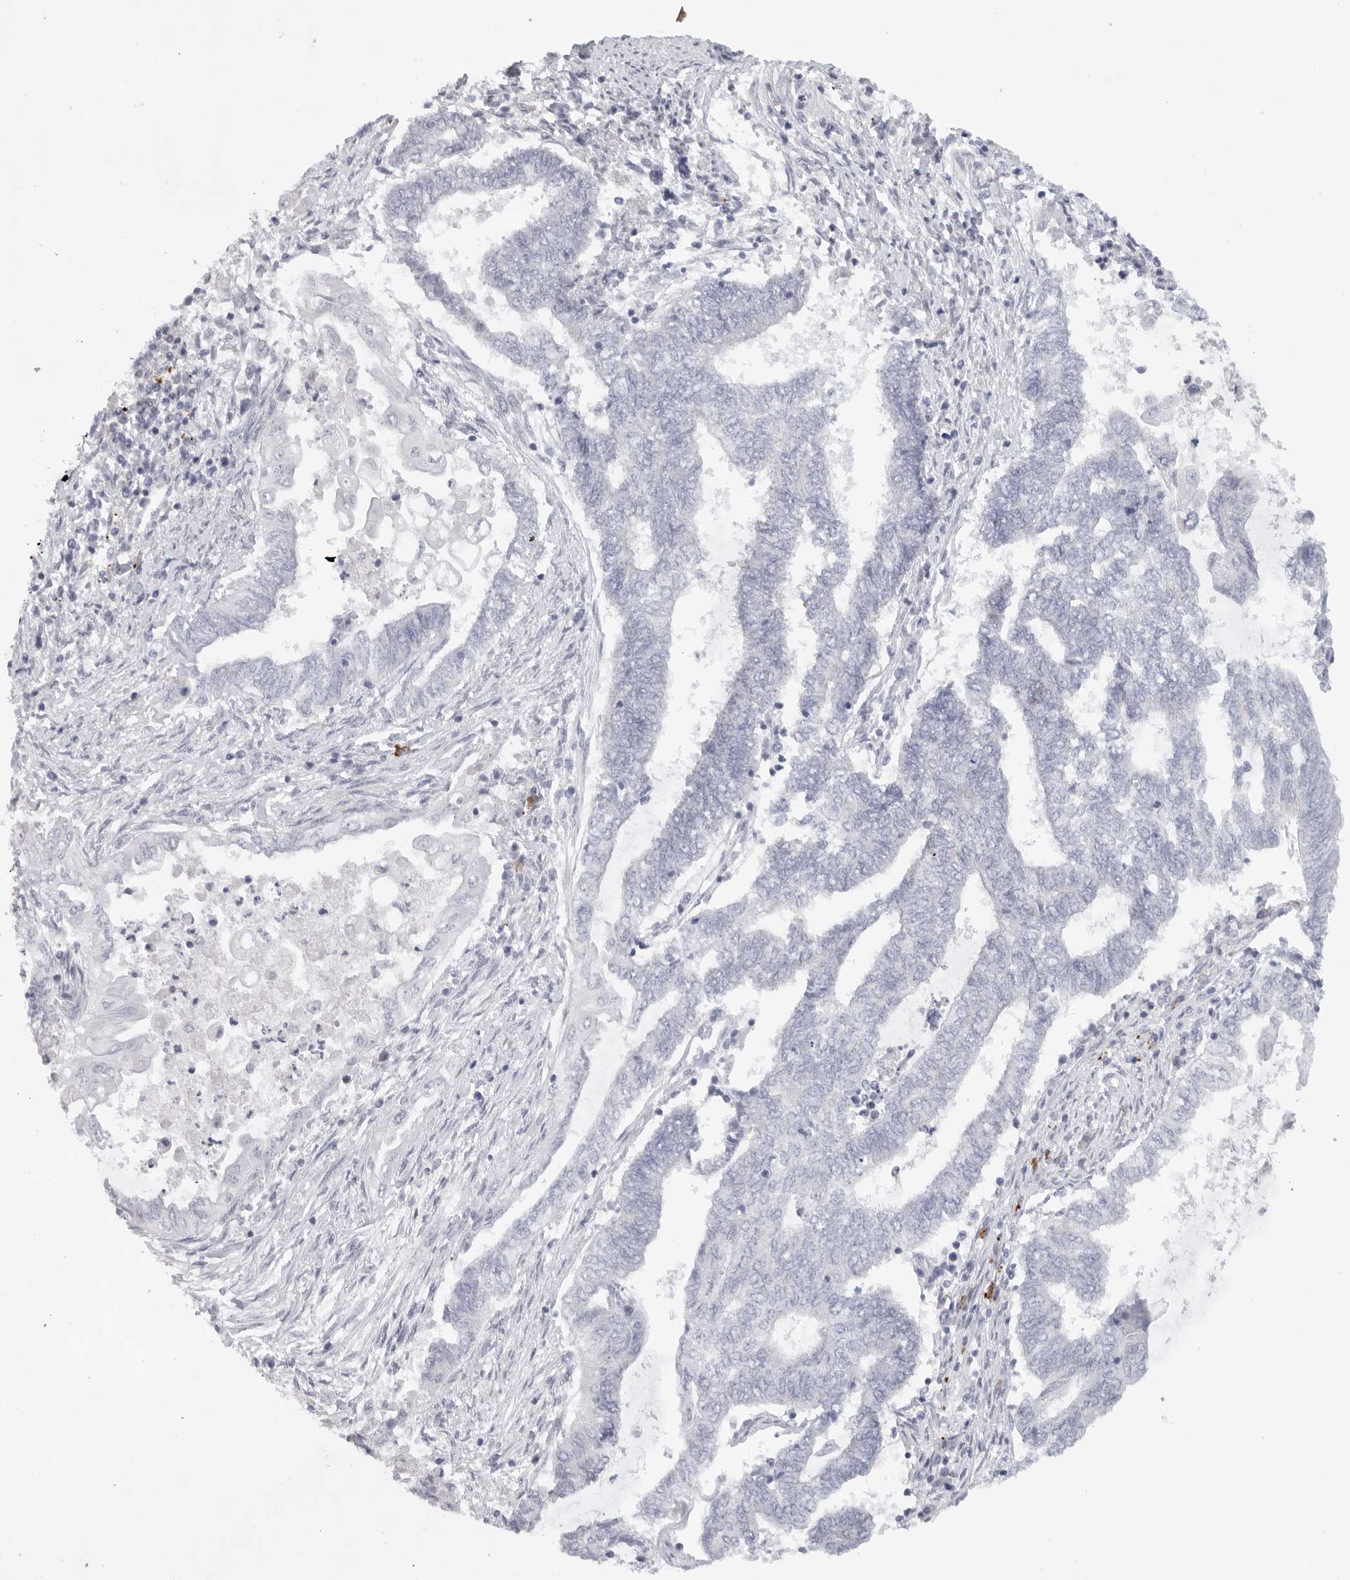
{"staining": {"intensity": "negative", "quantity": "none", "location": "none"}, "tissue": "endometrial cancer", "cell_type": "Tumor cells", "image_type": "cancer", "snomed": [{"axis": "morphology", "description": "Adenocarcinoma, NOS"}, {"axis": "topography", "description": "Uterus"}, {"axis": "topography", "description": "Endometrium"}], "caption": "An immunohistochemistry (IHC) histopathology image of endometrial cancer (adenocarcinoma) is shown. There is no staining in tumor cells of endometrial cancer (adenocarcinoma). (Brightfield microscopy of DAB (3,3'-diaminobenzidine) immunohistochemistry at high magnification).", "gene": "TMEM69", "patient": {"sex": "female", "age": 70}}